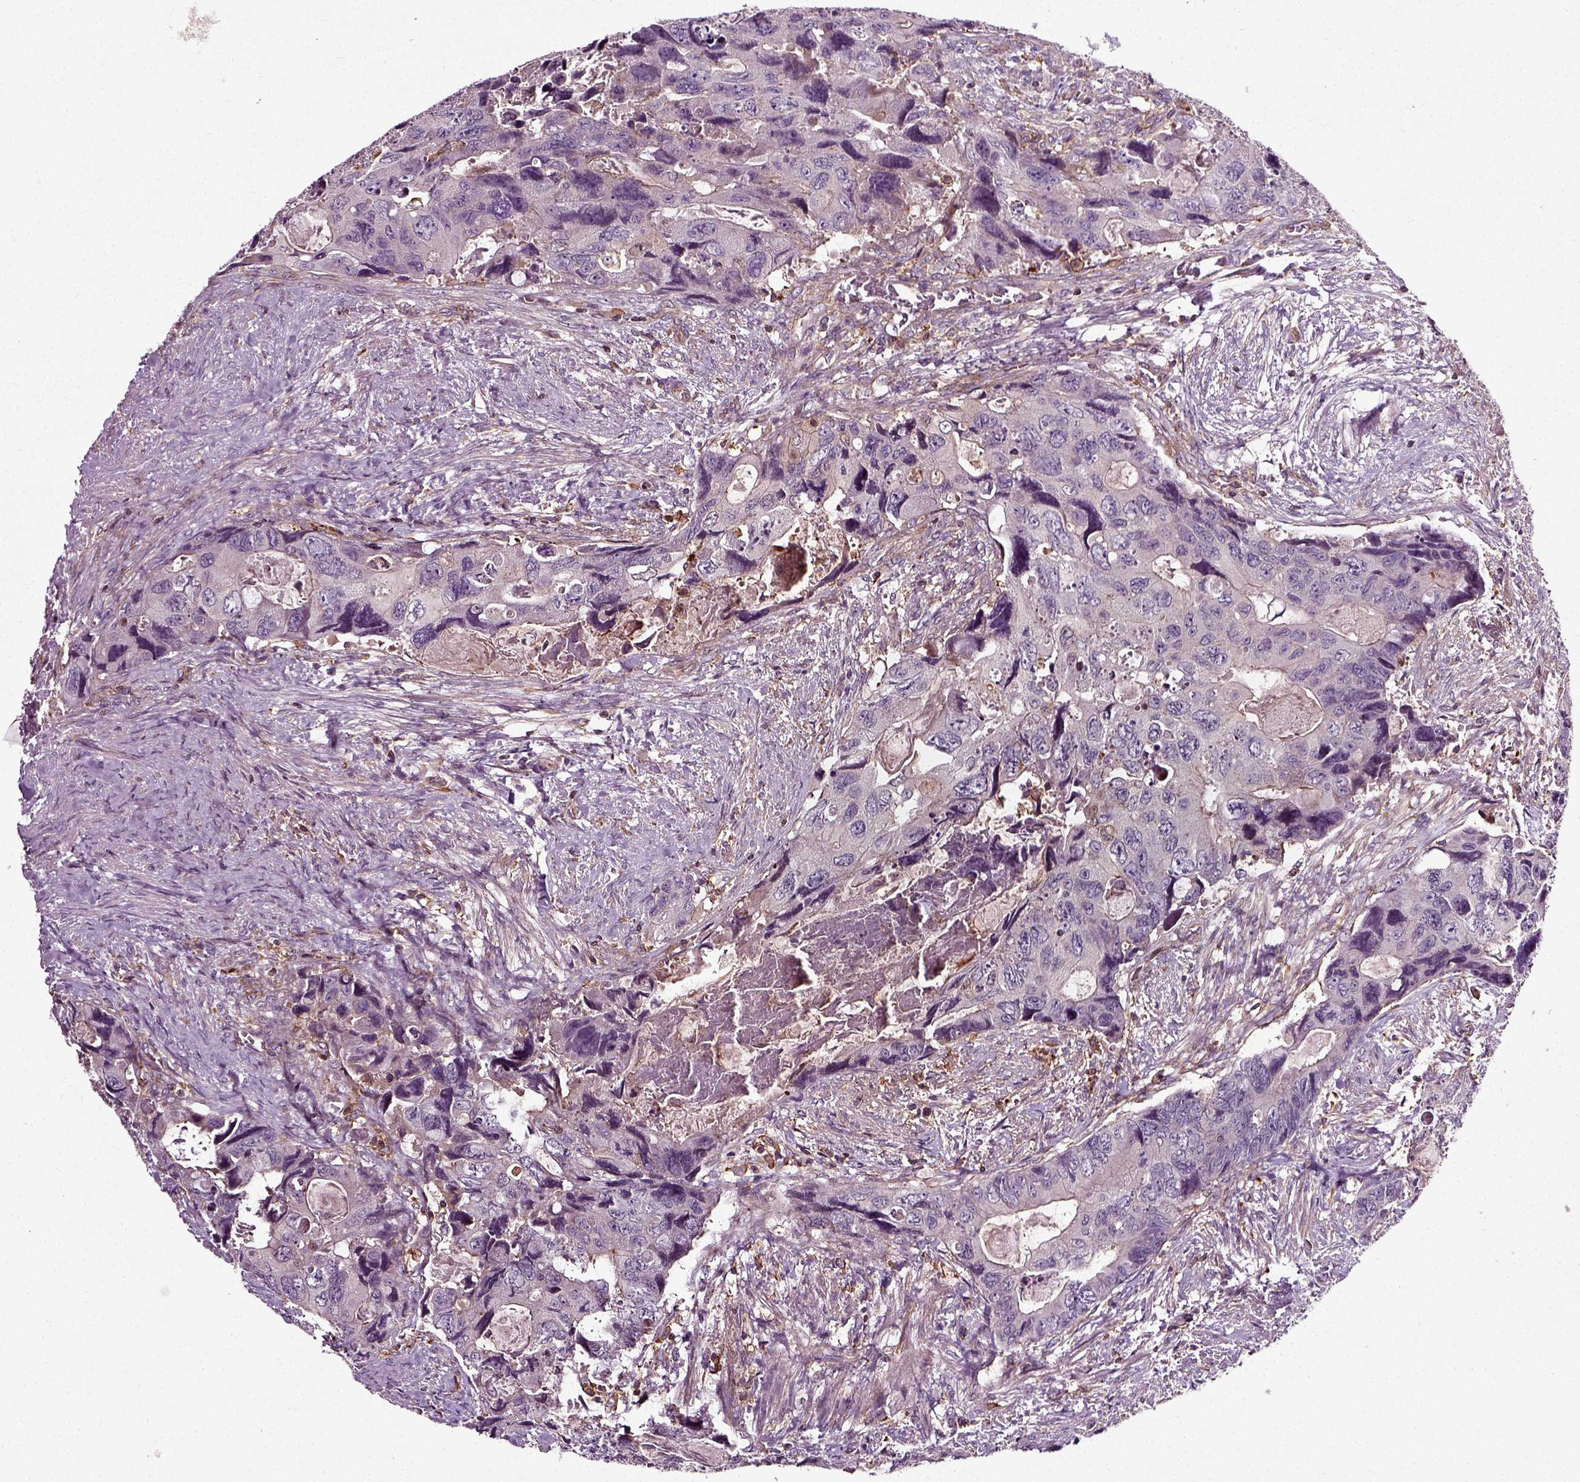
{"staining": {"intensity": "negative", "quantity": "none", "location": "none"}, "tissue": "colorectal cancer", "cell_type": "Tumor cells", "image_type": "cancer", "snomed": [{"axis": "morphology", "description": "Adenocarcinoma, NOS"}, {"axis": "topography", "description": "Rectum"}], "caption": "A photomicrograph of human colorectal cancer is negative for staining in tumor cells.", "gene": "RHOF", "patient": {"sex": "male", "age": 62}}